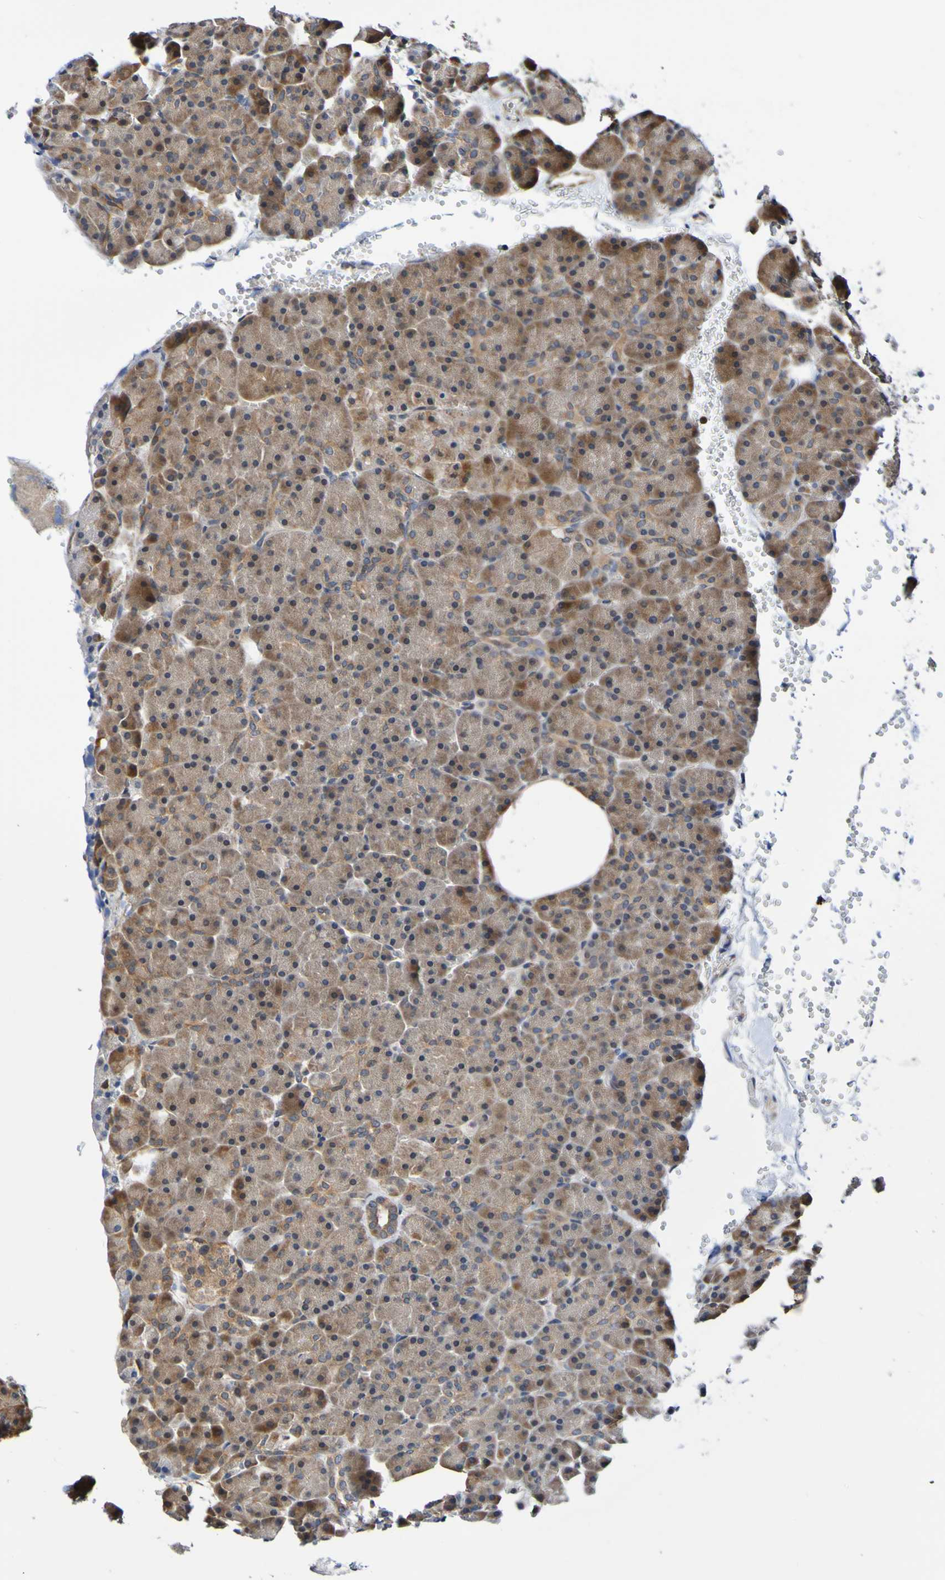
{"staining": {"intensity": "moderate", "quantity": "25%-75%", "location": "cytoplasmic/membranous"}, "tissue": "pancreas", "cell_type": "Exocrine glandular cells", "image_type": "normal", "snomed": [{"axis": "morphology", "description": "Normal tissue, NOS"}, {"axis": "topography", "description": "Pancreas"}], "caption": "Immunohistochemistry (IHC) of benign pancreas reveals medium levels of moderate cytoplasmic/membranous staining in approximately 25%-75% of exocrine glandular cells.", "gene": "AXIN1", "patient": {"sex": "female", "age": 35}}